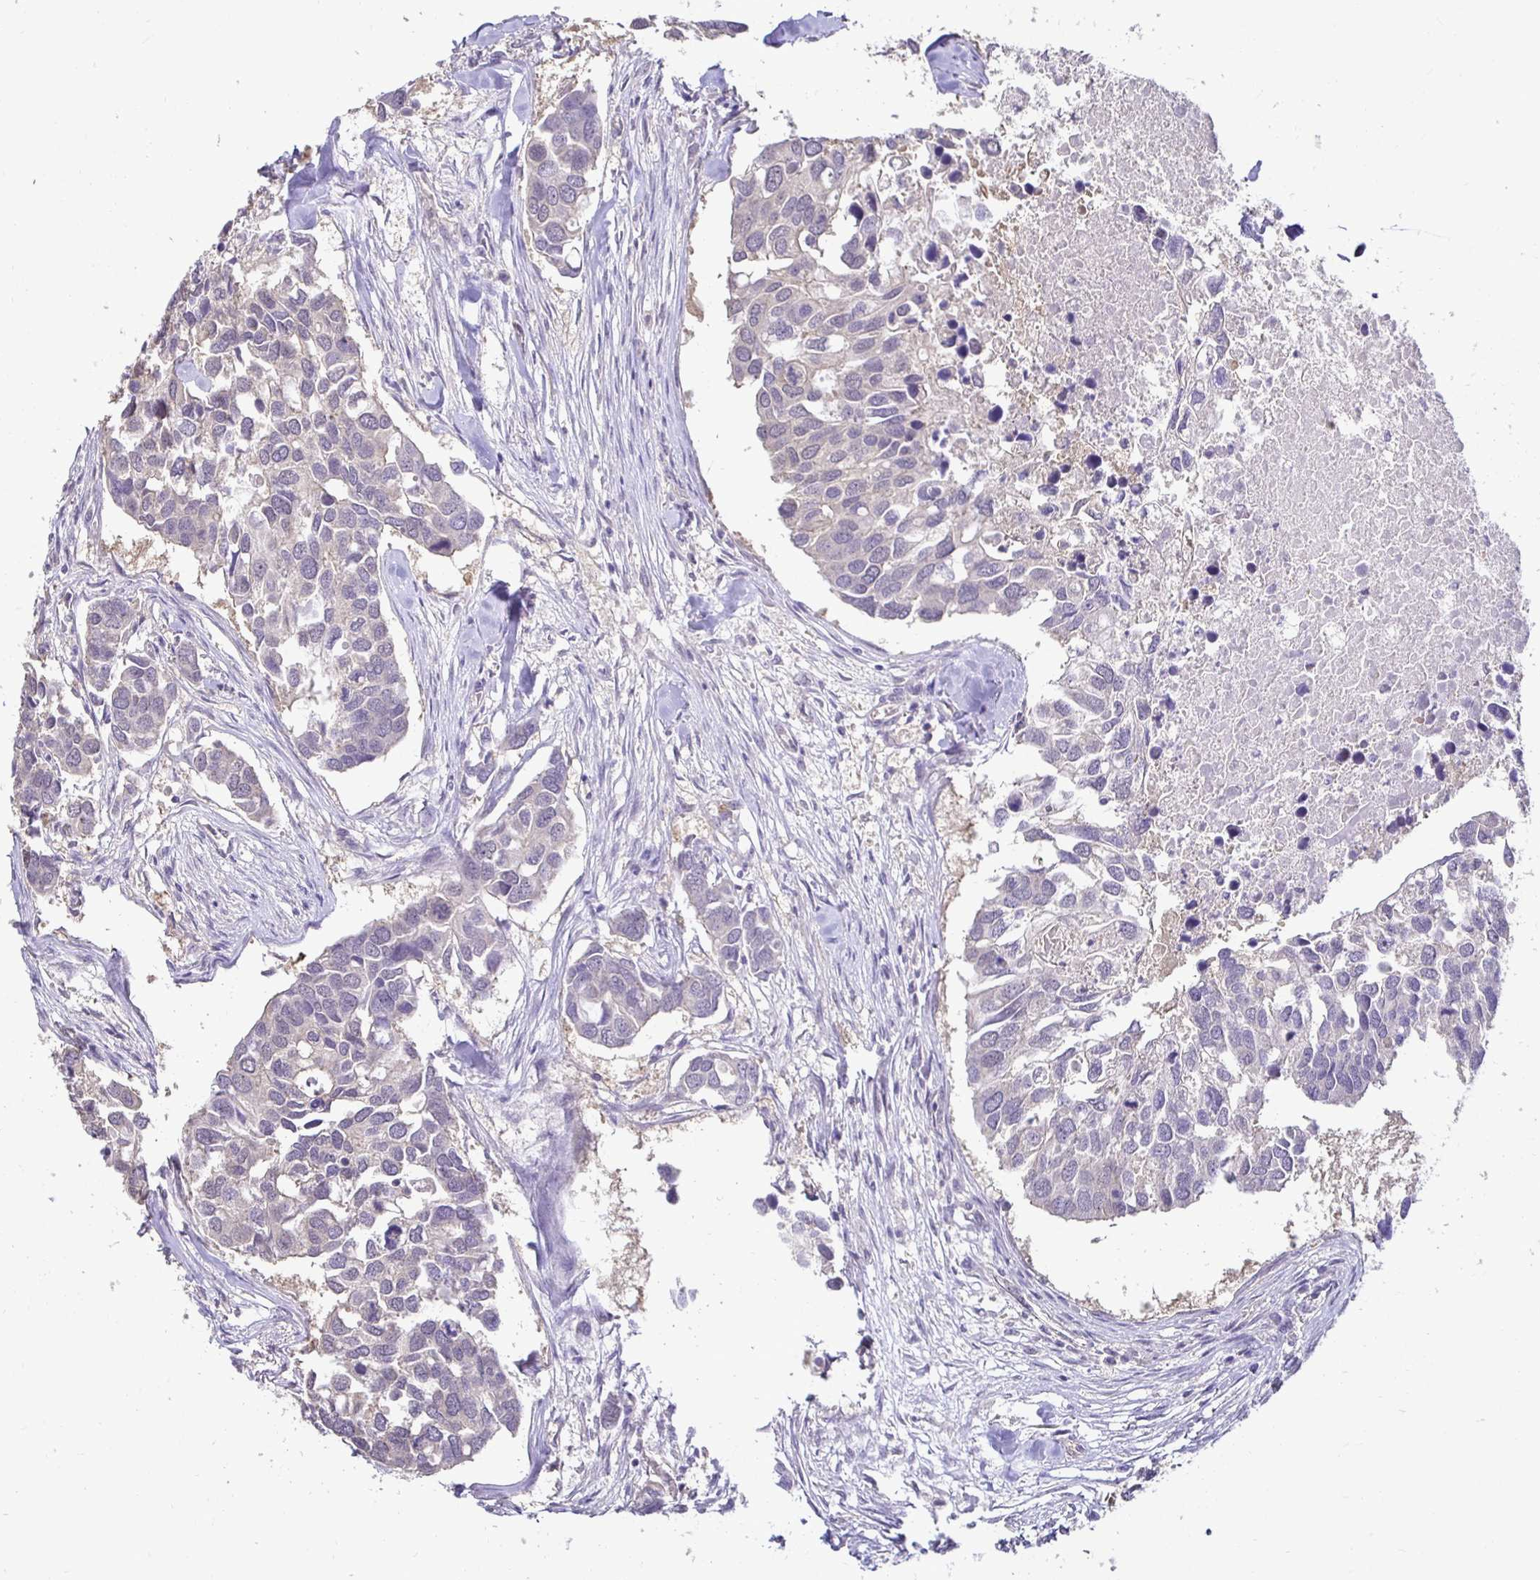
{"staining": {"intensity": "negative", "quantity": "none", "location": "none"}, "tissue": "breast cancer", "cell_type": "Tumor cells", "image_type": "cancer", "snomed": [{"axis": "morphology", "description": "Duct carcinoma"}, {"axis": "topography", "description": "Breast"}], "caption": "An immunohistochemistry histopathology image of breast cancer (intraductal carcinoma) is shown. There is no staining in tumor cells of breast cancer (intraductal carcinoma).", "gene": "SLC9A1", "patient": {"sex": "female", "age": 83}}